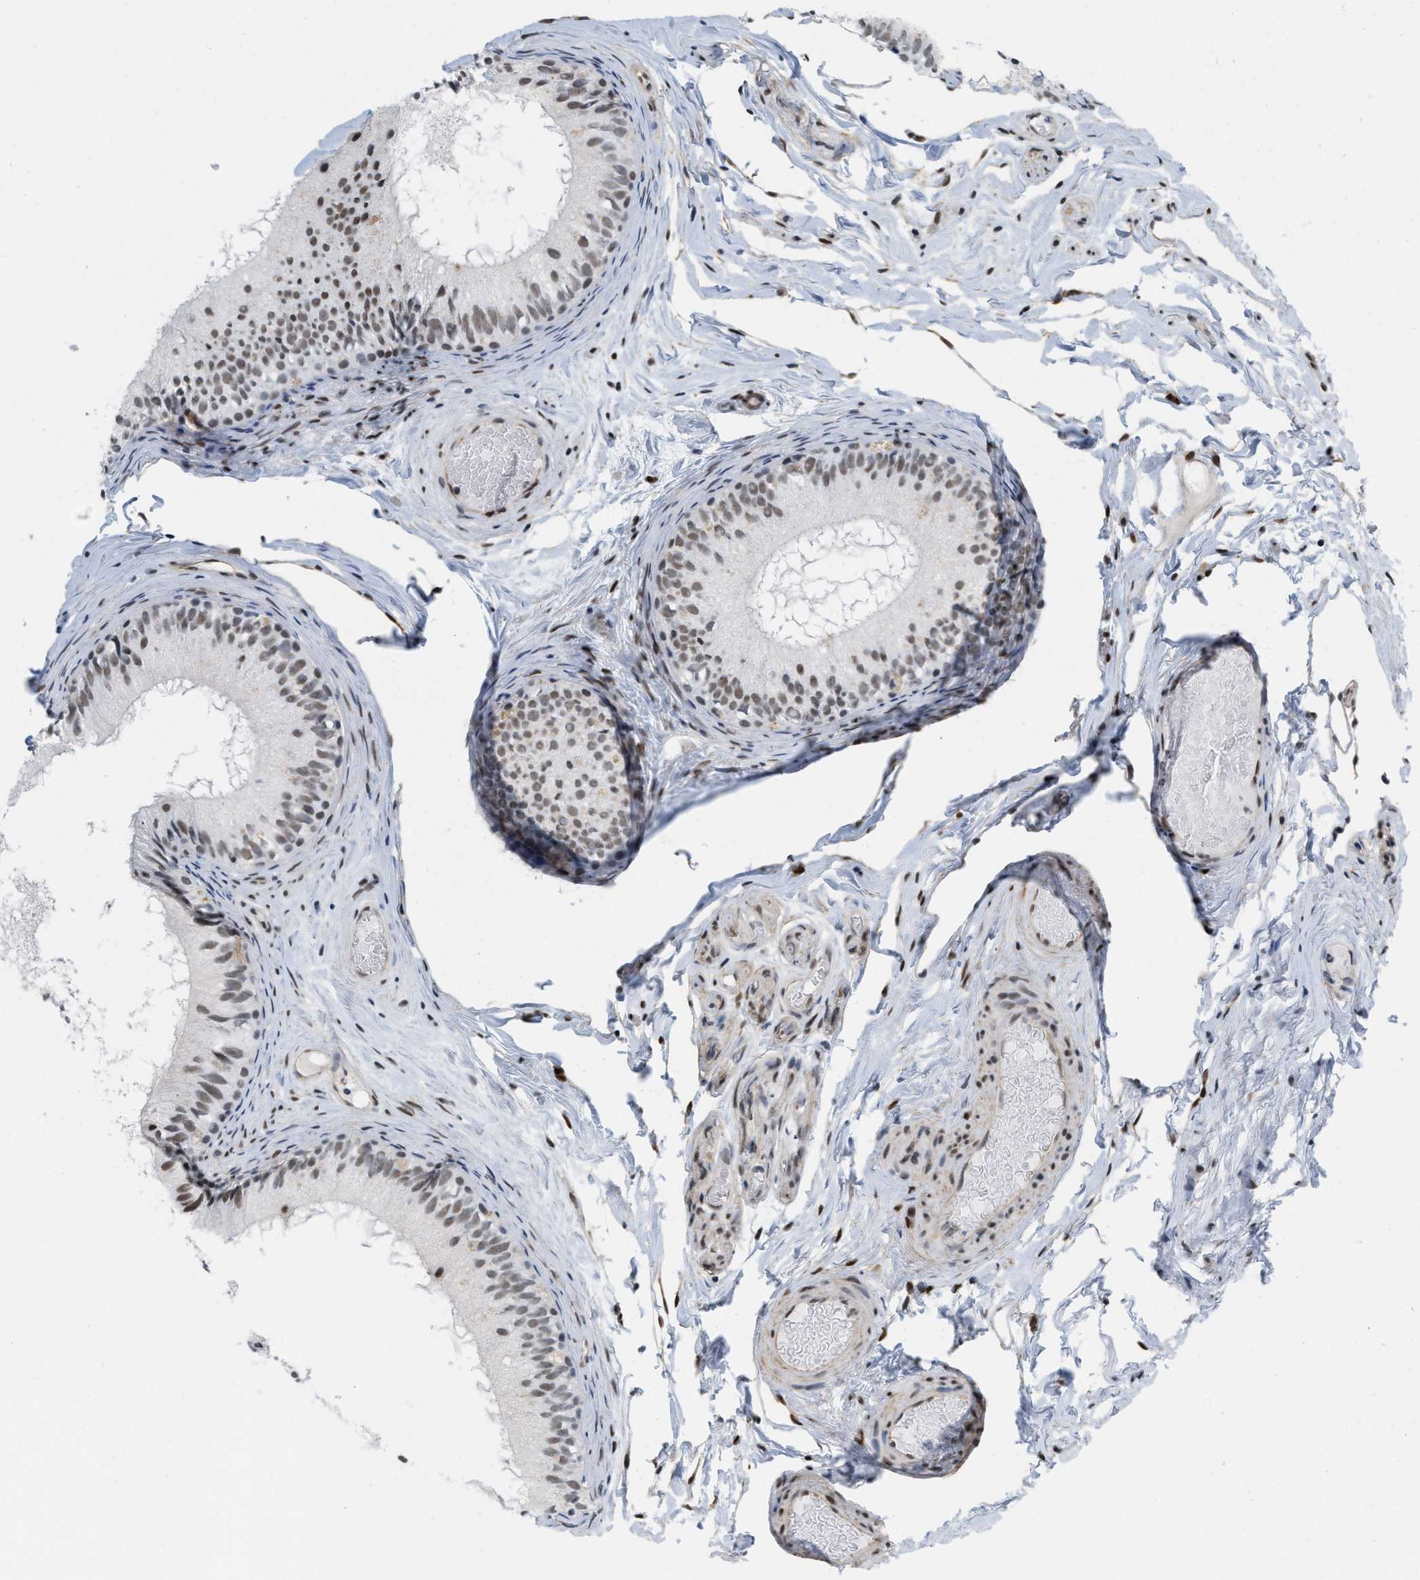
{"staining": {"intensity": "weak", "quantity": ">75%", "location": "nuclear"}, "tissue": "epididymis", "cell_type": "Glandular cells", "image_type": "normal", "snomed": [{"axis": "morphology", "description": "Normal tissue, NOS"}, {"axis": "topography", "description": "Epididymis"}], "caption": "Immunohistochemical staining of normal human epididymis reveals weak nuclear protein positivity in approximately >75% of glandular cells.", "gene": "MIER1", "patient": {"sex": "male", "age": 46}}